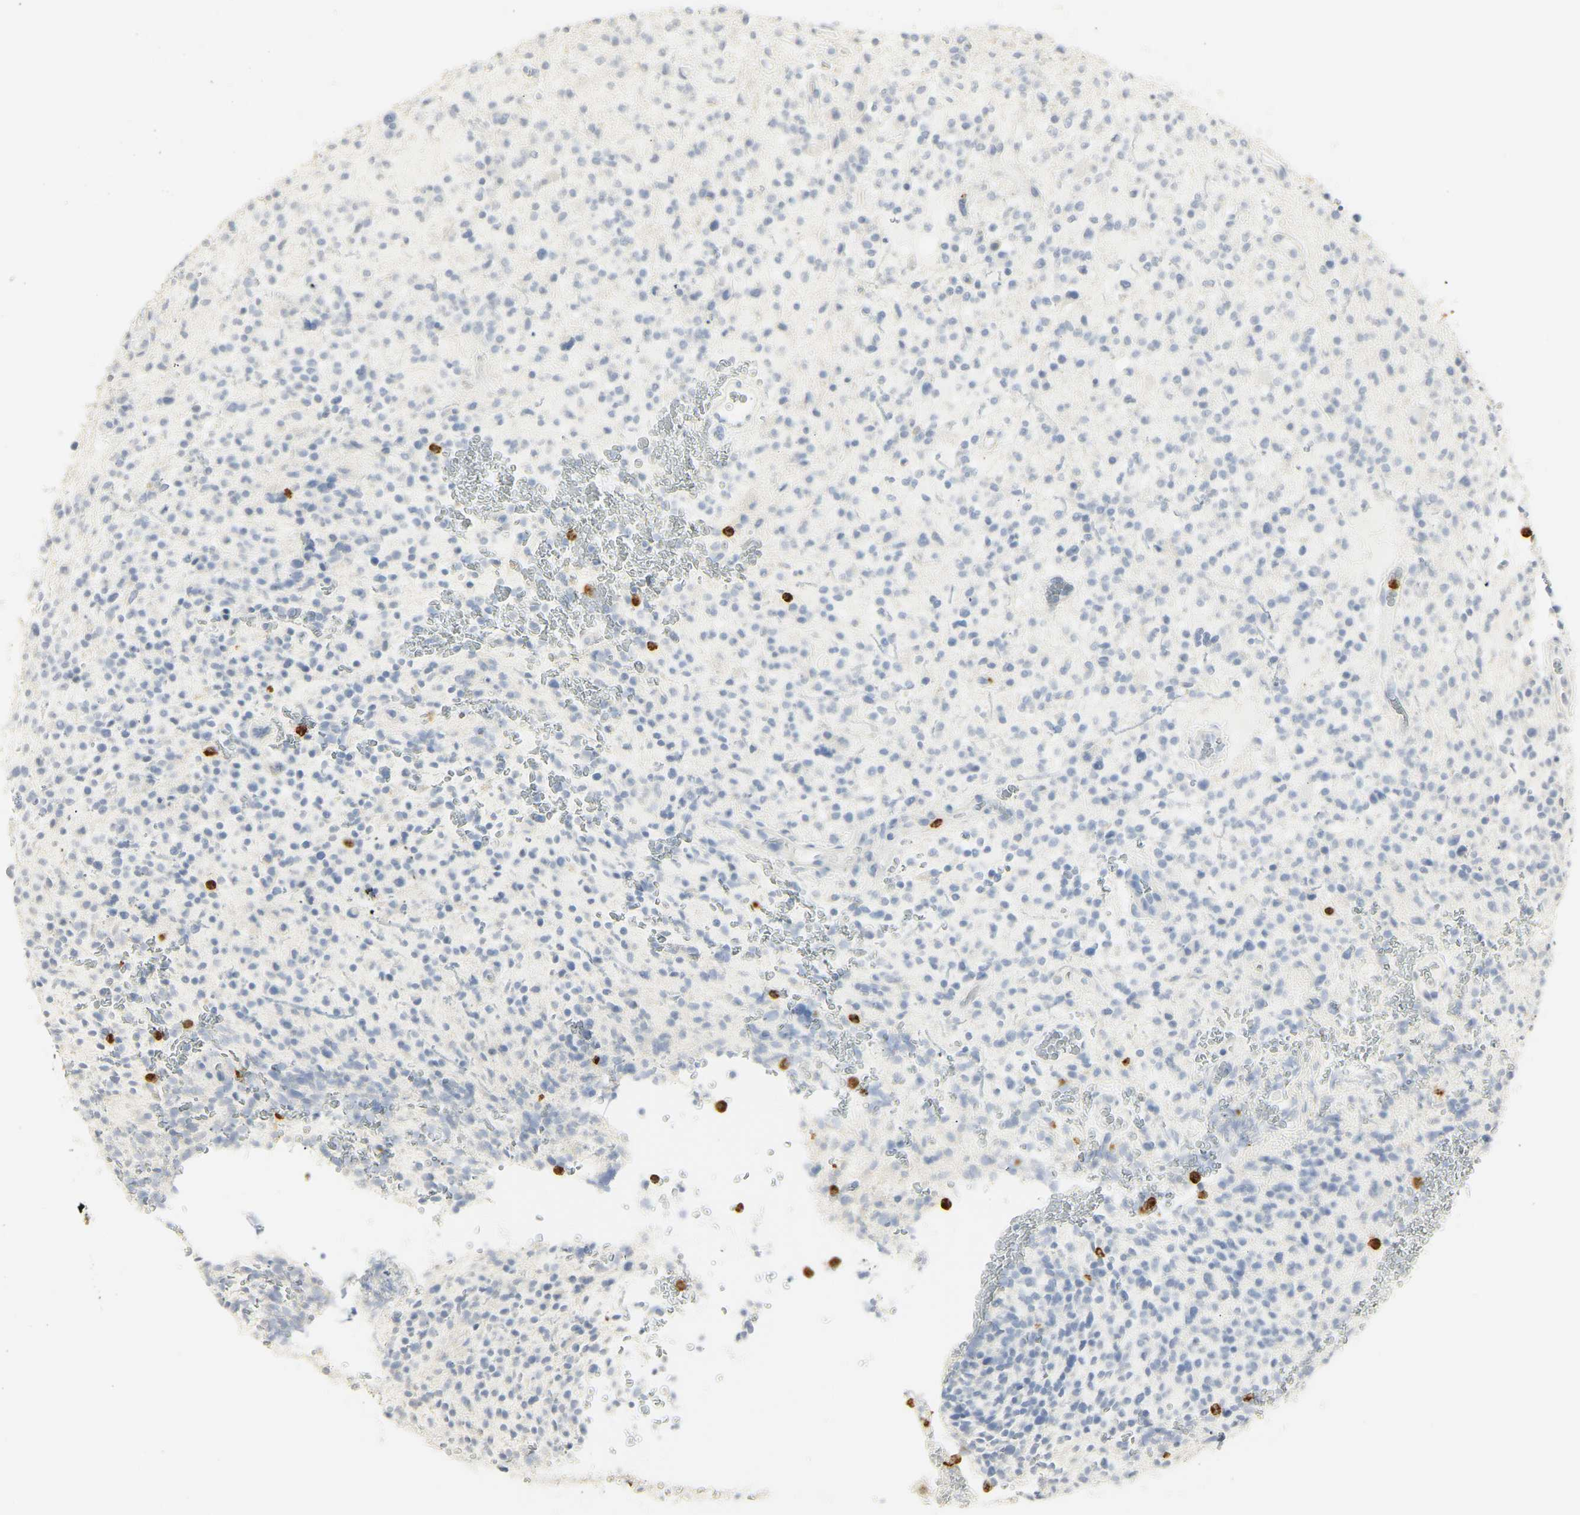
{"staining": {"intensity": "negative", "quantity": "none", "location": "none"}, "tissue": "glioma", "cell_type": "Tumor cells", "image_type": "cancer", "snomed": [{"axis": "morphology", "description": "Glioma, malignant, High grade"}, {"axis": "topography", "description": "Brain"}], "caption": "A high-resolution photomicrograph shows IHC staining of glioma, which exhibits no significant positivity in tumor cells.", "gene": "MPO", "patient": {"sex": "male", "age": 48}}